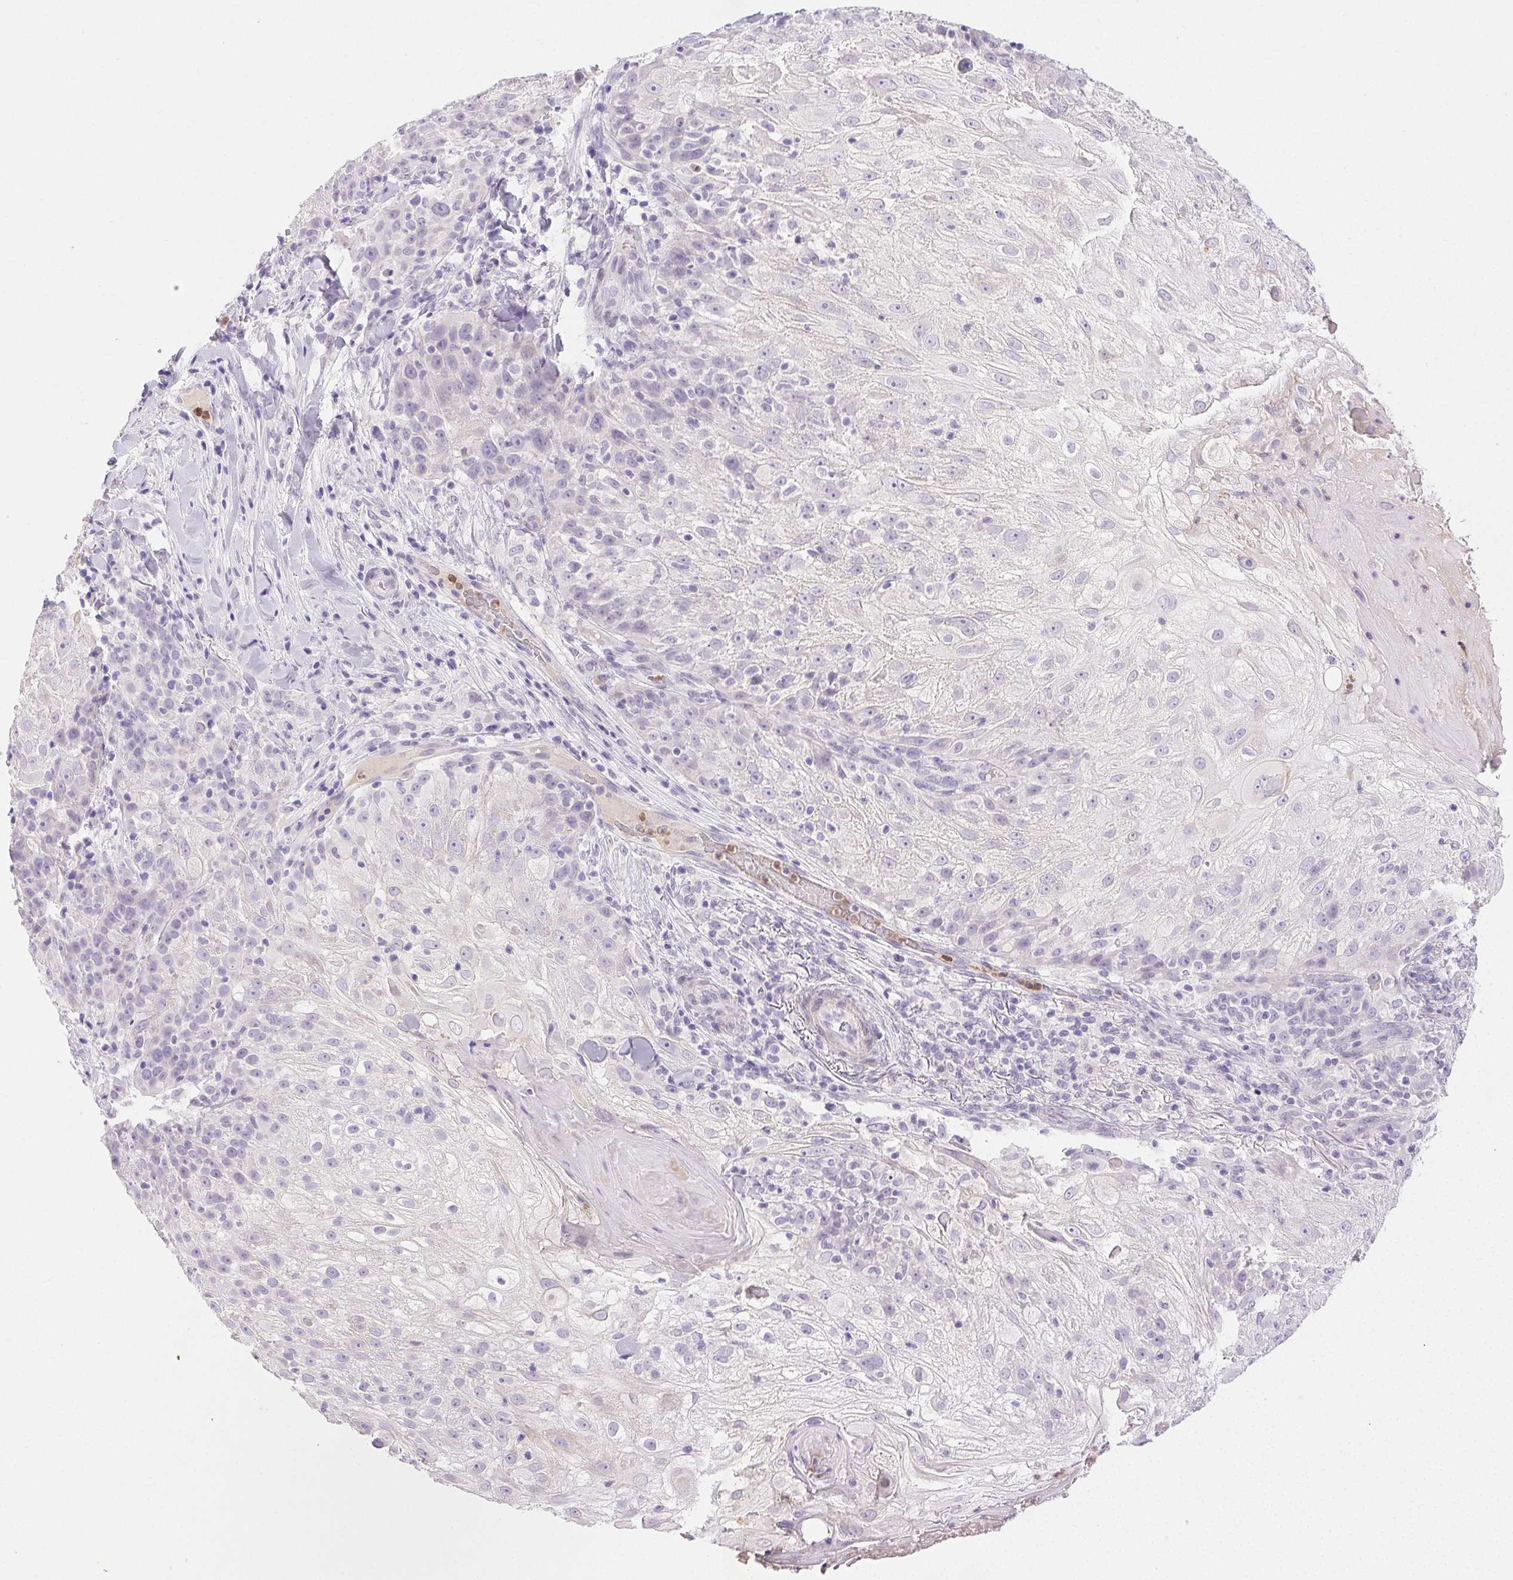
{"staining": {"intensity": "negative", "quantity": "none", "location": "none"}, "tissue": "skin cancer", "cell_type": "Tumor cells", "image_type": "cancer", "snomed": [{"axis": "morphology", "description": "Normal tissue, NOS"}, {"axis": "morphology", "description": "Squamous cell carcinoma, NOS"}, {"axis": "topography", "description": "Skin"}], "caption": "Tumor cells are negative for brown protein staining in squamous cell carcinoma (skin).", "gene": "EMX2", "patient": {"sex": "female", "age": 83}}